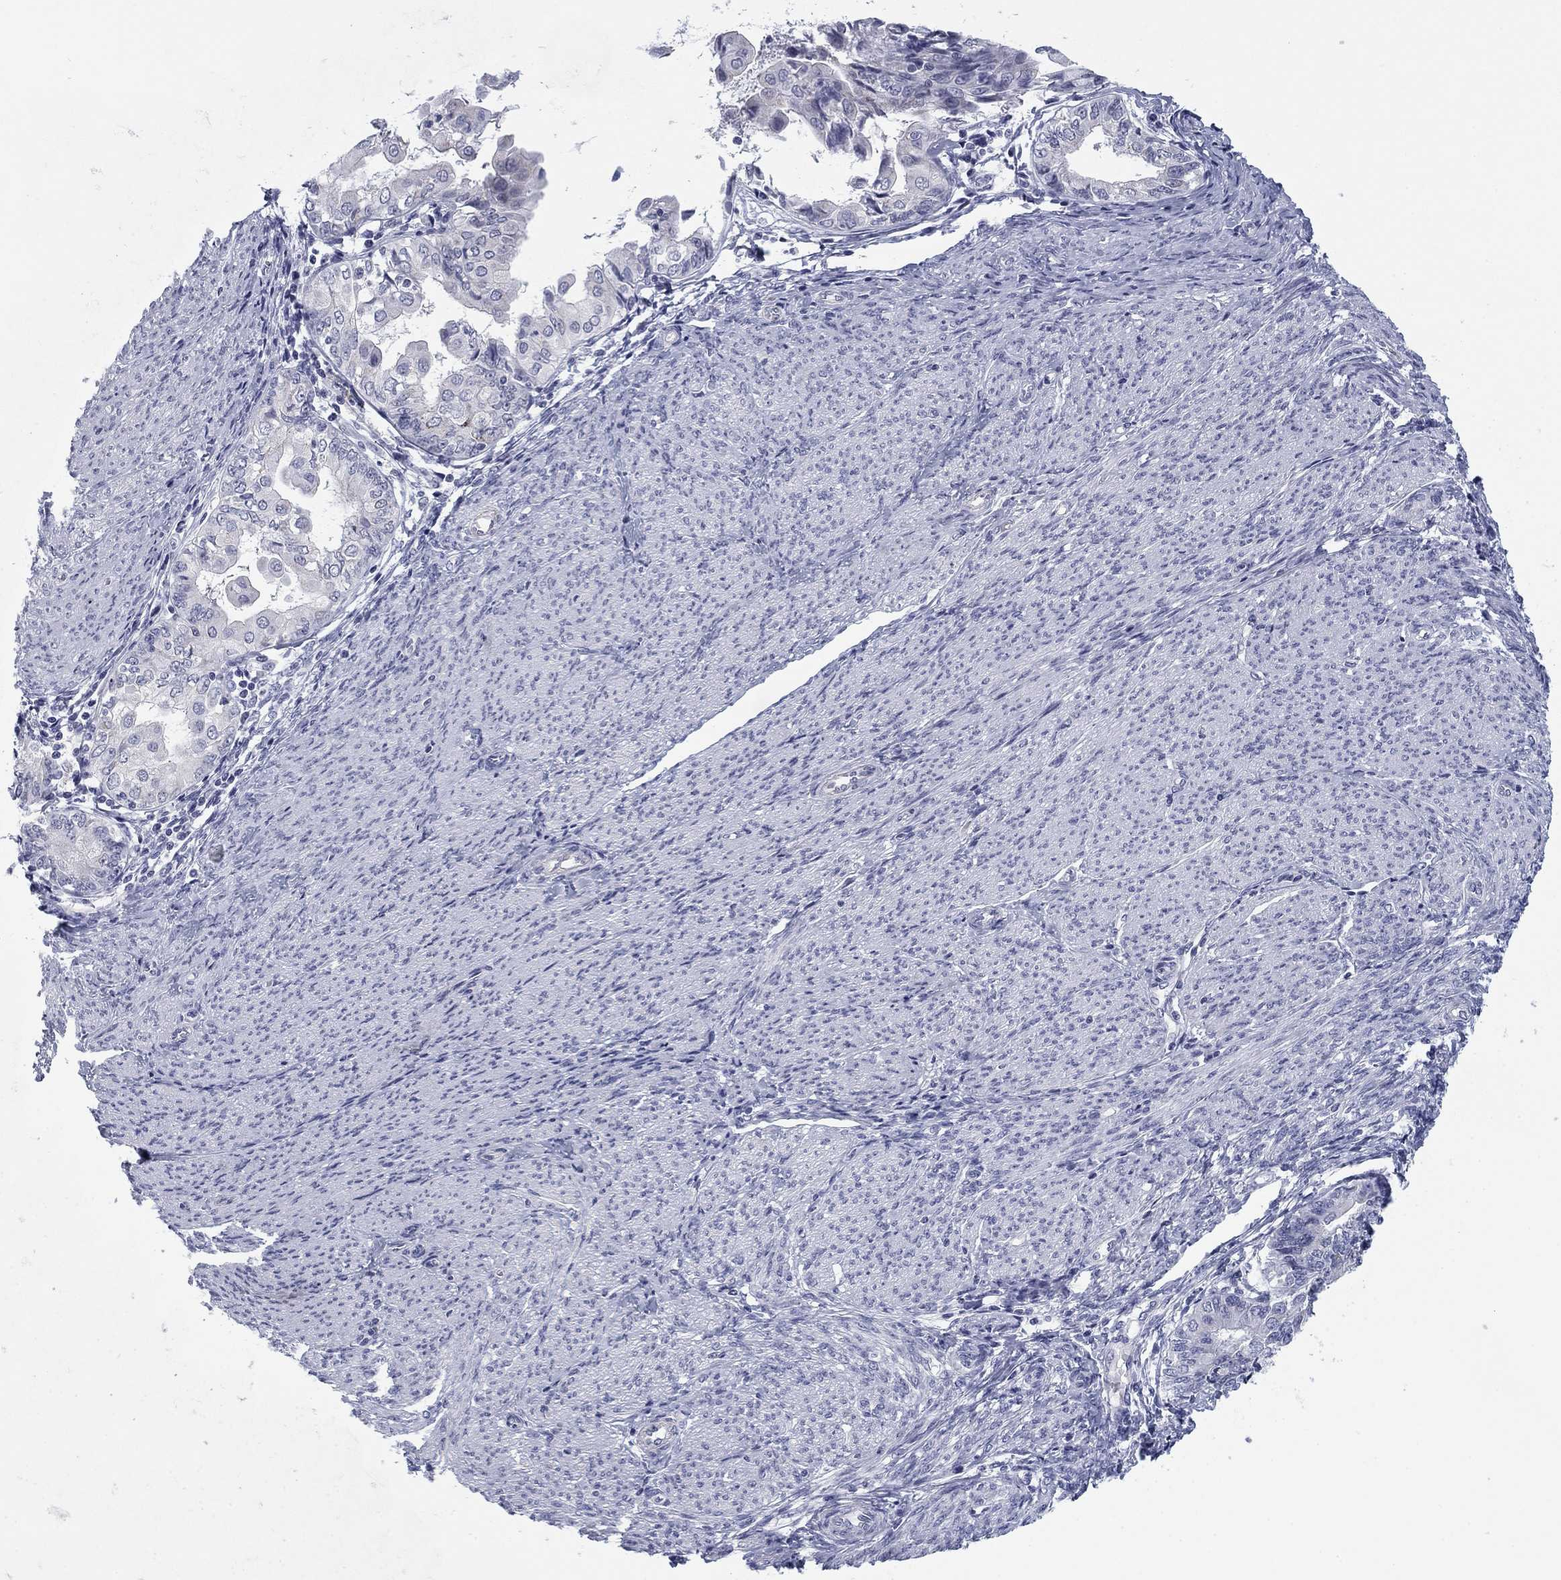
{"staining": {"intensity": "negative", "quantity": "none", "location": "none"}, "tissue": "endometrial cancer", "cell_type": "Tumor cells", "image_type": "cancer", "snomed": [{"axis": "morphology", "description": "Adenocarcinoma, NOS"}, {"axis": "topography", "description": "Endometrium"}], "caption": "A high-resolution micrograph shows immunohistochemistry (IHC) staining of endometrial cancer (adenocarcinoma), which displays no significant expression in tumor cells.", "gene": "PRPH", "patient": {"sex": "female", "age": 68}}